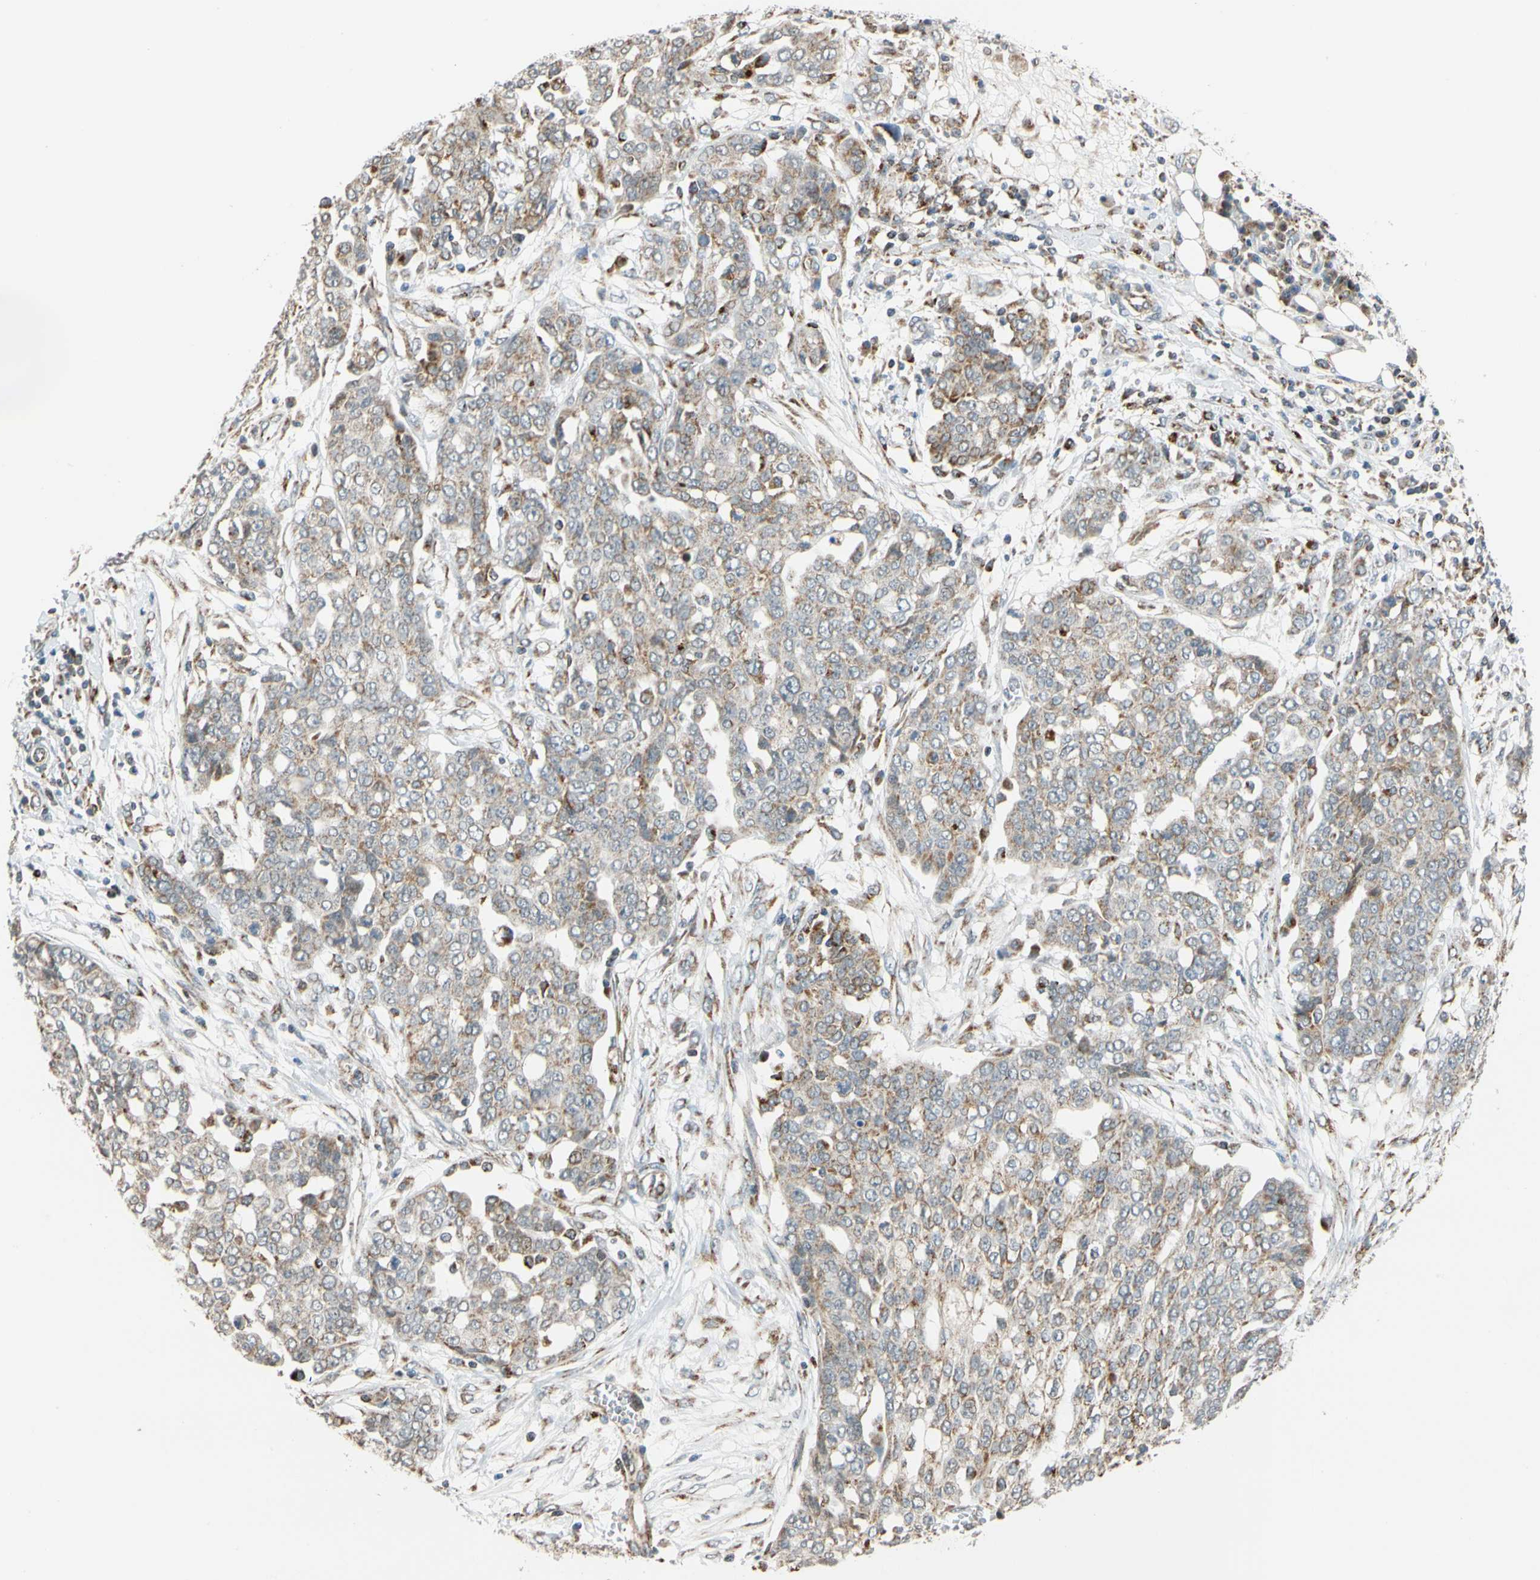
{"staining": {"intensity": "weak", "quantity": "25%-75%", "location": "cytoplasmic/membranous"}, "tissue": "ovarian cancer", "cell_type": "Tumor cells", "image_type": "cancer", "snomed": [{"axis": "morphology", "description": "Cystadenocarcinoma, serous, NOS"}, {"axis": "topography", "description": "Soft tissue"}, {"axis": "topography", "description": "Ovary"}], "caption": "Immunohistochemistry (IHC) histopathology image of human ovarian serous cystadenocarcinoma stained for a protein (brown), which reveals low levels of weak cytoplasmic/membranous staining in about 25%-75% of tumor cells.", "gene": "SFXN3", "patient": {"sex": "female", "age": 57}}